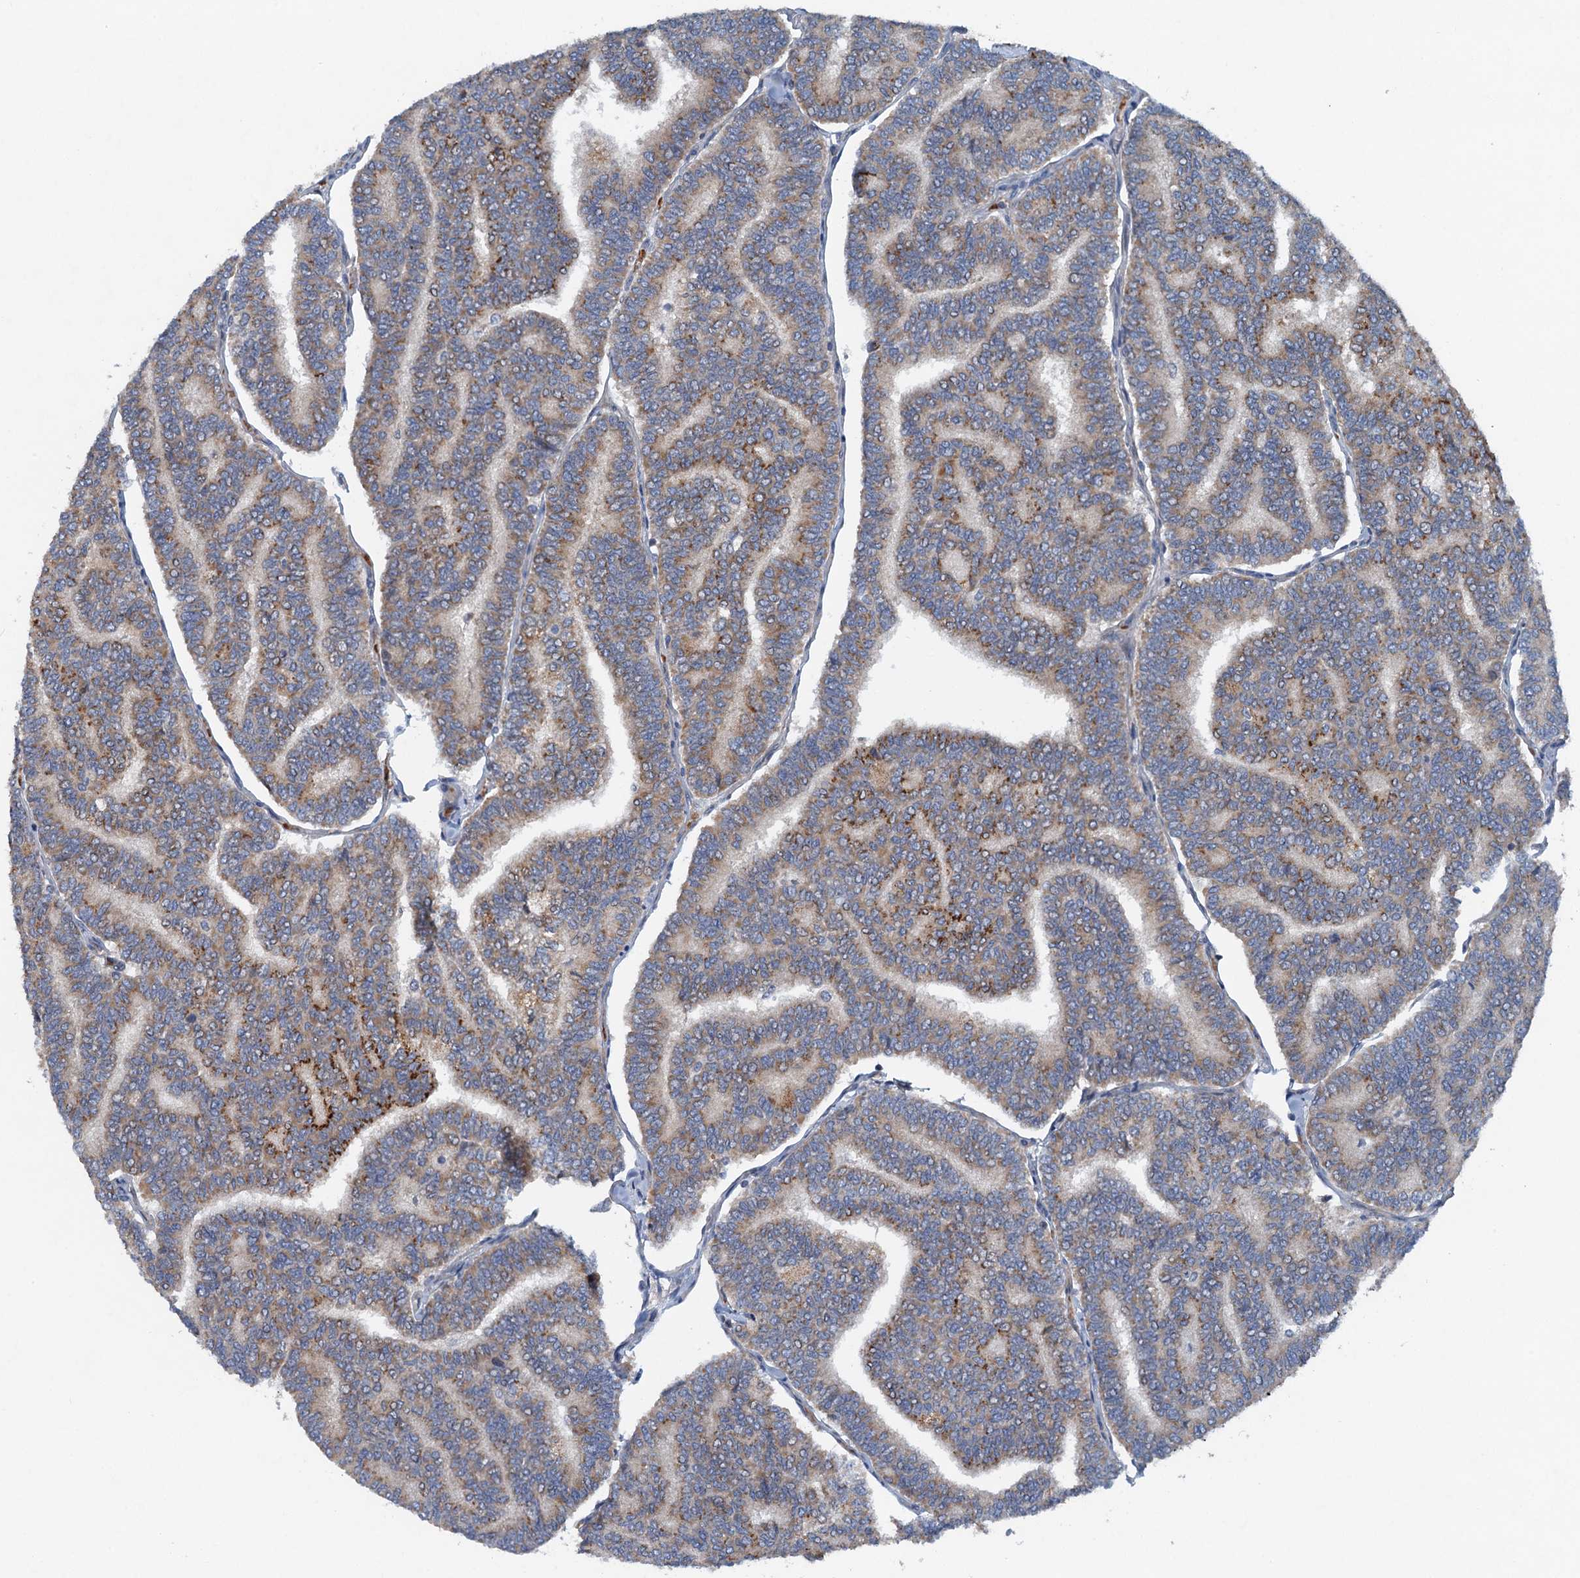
{"staining": {"intensity": "moderate", "quantity": "25%-75%", "location": "cytoplasmic/membranous"}, "tissue": "thyroid cancer", "cell_type": "Tumor cells", "image_type": "cancer", "snomed": [{"axis": "morphology", "description": "Papillary adenocarcinoma, NOS"}, {"axis": "topography", "description": "Thyroid gland"}], "caption": "A medium amount of moderate cytoplasmic/membranous staining is appreciated in about 25%-75% of tumor cells in thyroid cancer (papillary adenocarcinoma) tissue.", "gene": "NBEA", "patient": {"sex": "female", "age": 35}}